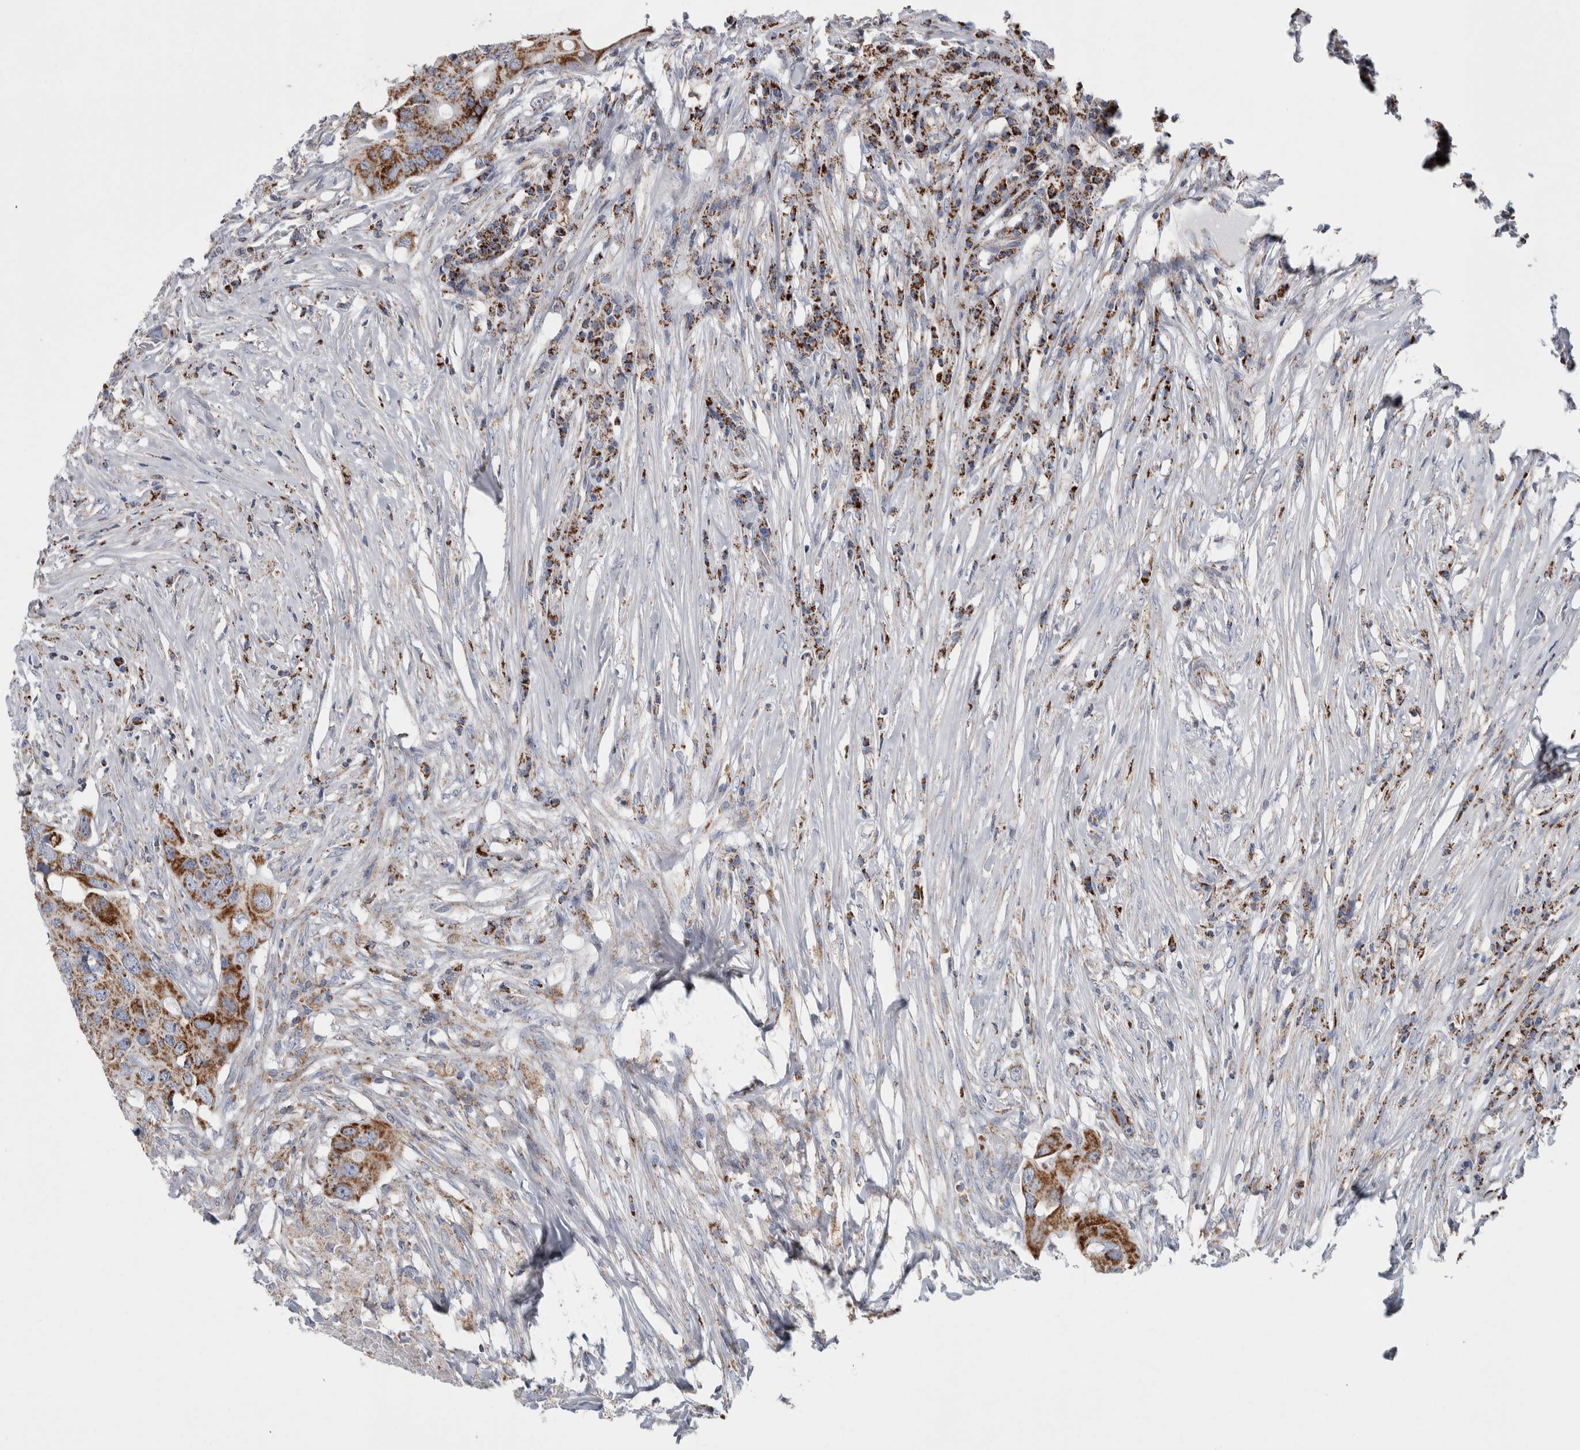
{"staining": {"intensity": "moderate", "quantity": ">75%", "location": "cytoplasmic/membranous"}, "tissue": "colorectal cancer", "cell_type": "Tumor cells", "image_type": "cancer", "snomed": [{"axis": "morphology", "description": "Adenocarcinoma, NOS"}, {"axis": "topography", "description": "Colon"}], "caption": "Tumor cells reveal moderate cytoplasmic/membranous expression in about >75% of cells in adenocarcinoma (colorectal).", "gene": "ETFA", "patient": {"sex": "male", "age": 71}}